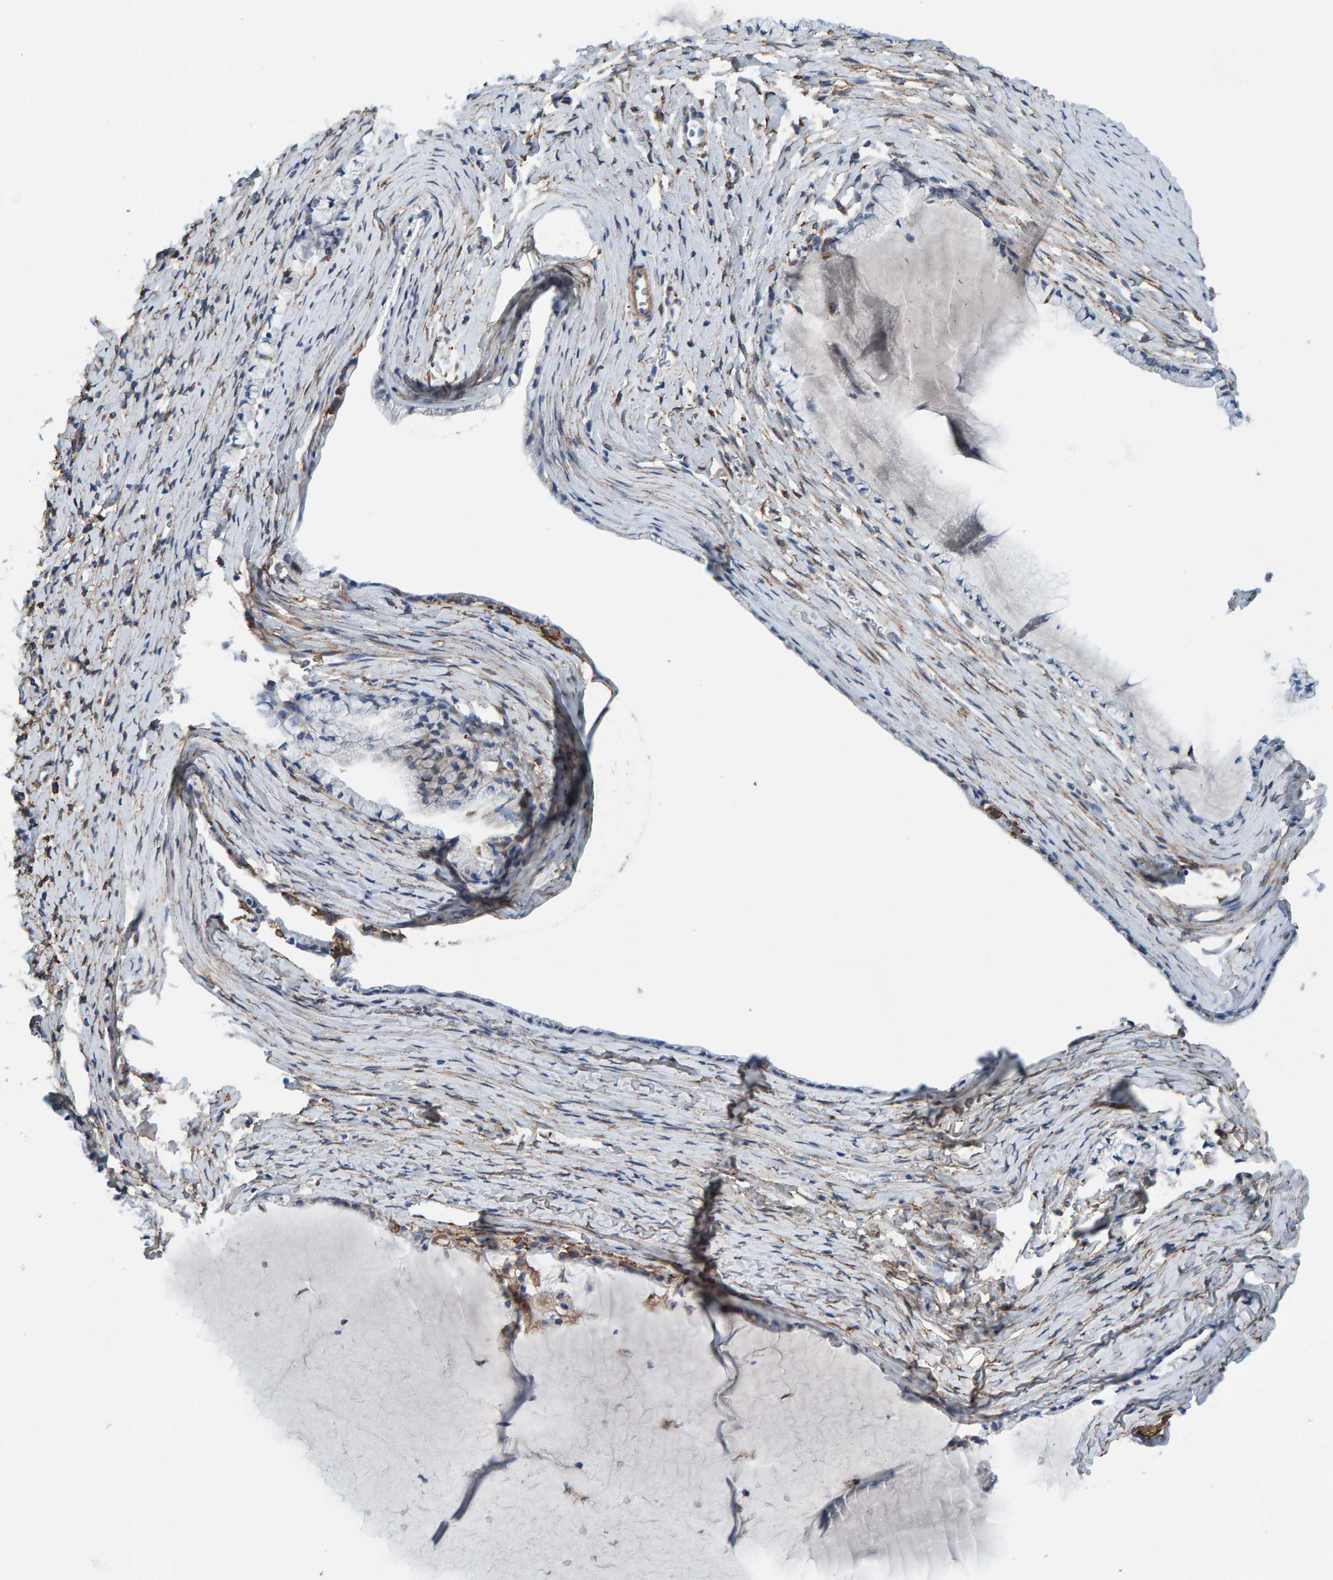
{"staining": {"intensity": "negative", "quantity": "none", "location": "none"}, "tissue": "cervix", "cell_type": "Glandular cells", "image_type": "normal", "snomed": [{"axis": "morphology", "description": "Normal tissue, NOS"}, {"axis": "topography", "description": "Cervix"}], "caption": "A high-resolution photomicrograph shows immunohistochemistry staining of normal cervix, which reveals no significant expression in glandular cells.", "gene": "LRP1", "patient": {"sex": "female", "age": 72}}